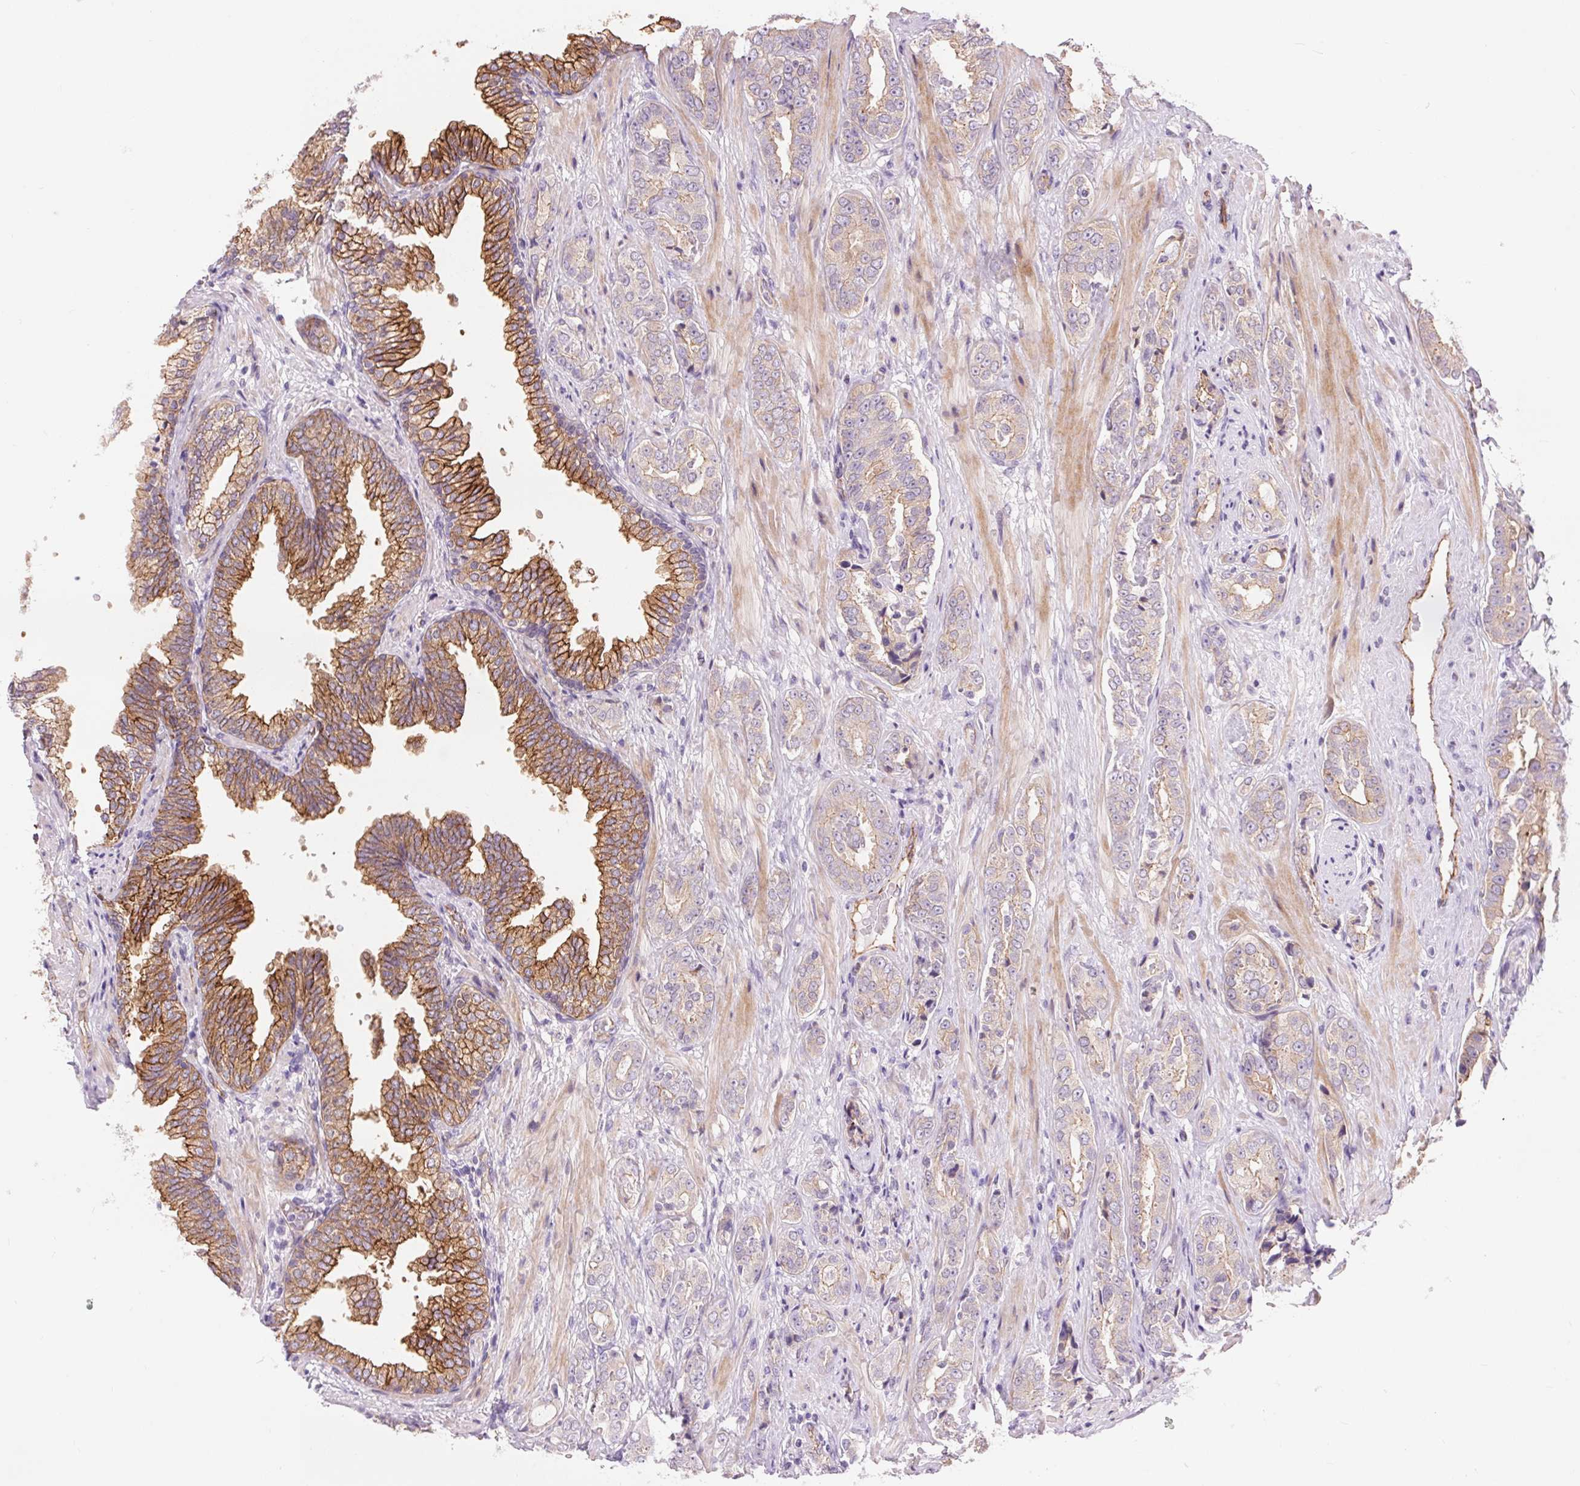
{"staining": {"intensity": "negative", "quantity": "none", "location": "none"}, "tissue": "prostate cancer", "cell_type": "Tumor cells", "image_type": "cancer", "snomed": [{"axis": "morphology", "description": "Adenocarcinoma, High grade"}, {"axis": "topography", "description": "Prostate"}], "caption": "This photomicrograph is of prostate cancer stained with immunohistochemistry to label a protein in brown with the nuclei are counter-stained blue. There is no staining in tumor cells.", "gene": "DIXDC1", "patient": {"sex": "male", "age": 71}}